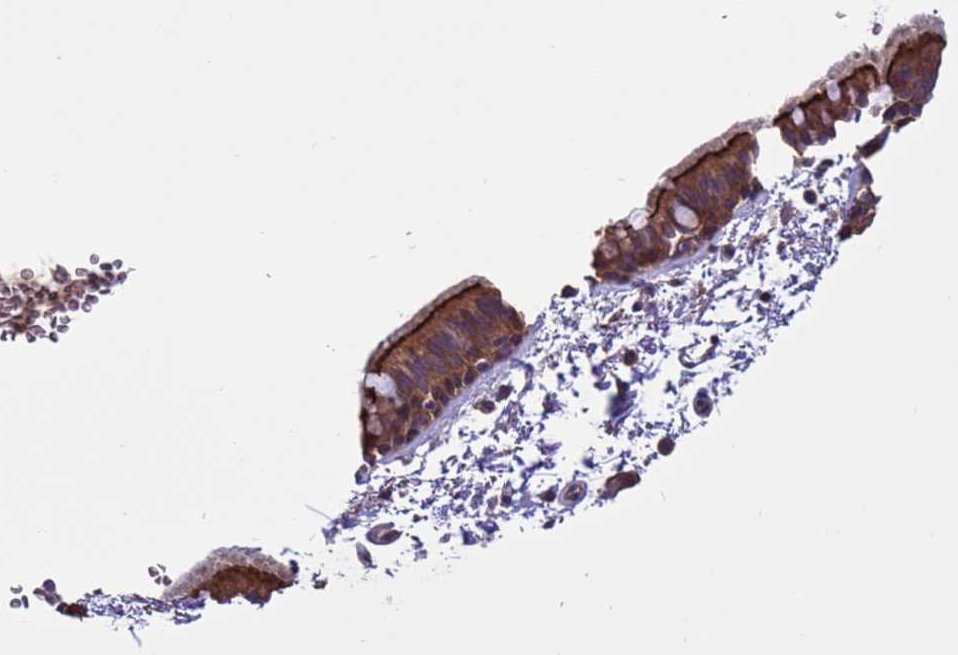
{"staining": {"intensity": "strong", "quantity": ">75%", "location": "cytoplasmic/membranous"}, "tissue": "bronchus", "cell_type": "Respiratory epithelial cells", "image_type": "normal", "snomed": [{"axis": "morphology", "description": "Normal tissue, NOS"}, {"axis": "topography", "description": "Lymph node"}, {"axis": "topography", "description": "Bronchus"}], "caption": "Protein staining by immunohistochemistry exhibits strong cytoplasmic/membranous positivity in about >75% of respiratory epithelial cells in unremarkable bronchus. (brown staining indicates protein expression, while blue staining denotes nuclei).", "gene": "ARHGAP12", "patient": {"sex": "female", "age": 70}}